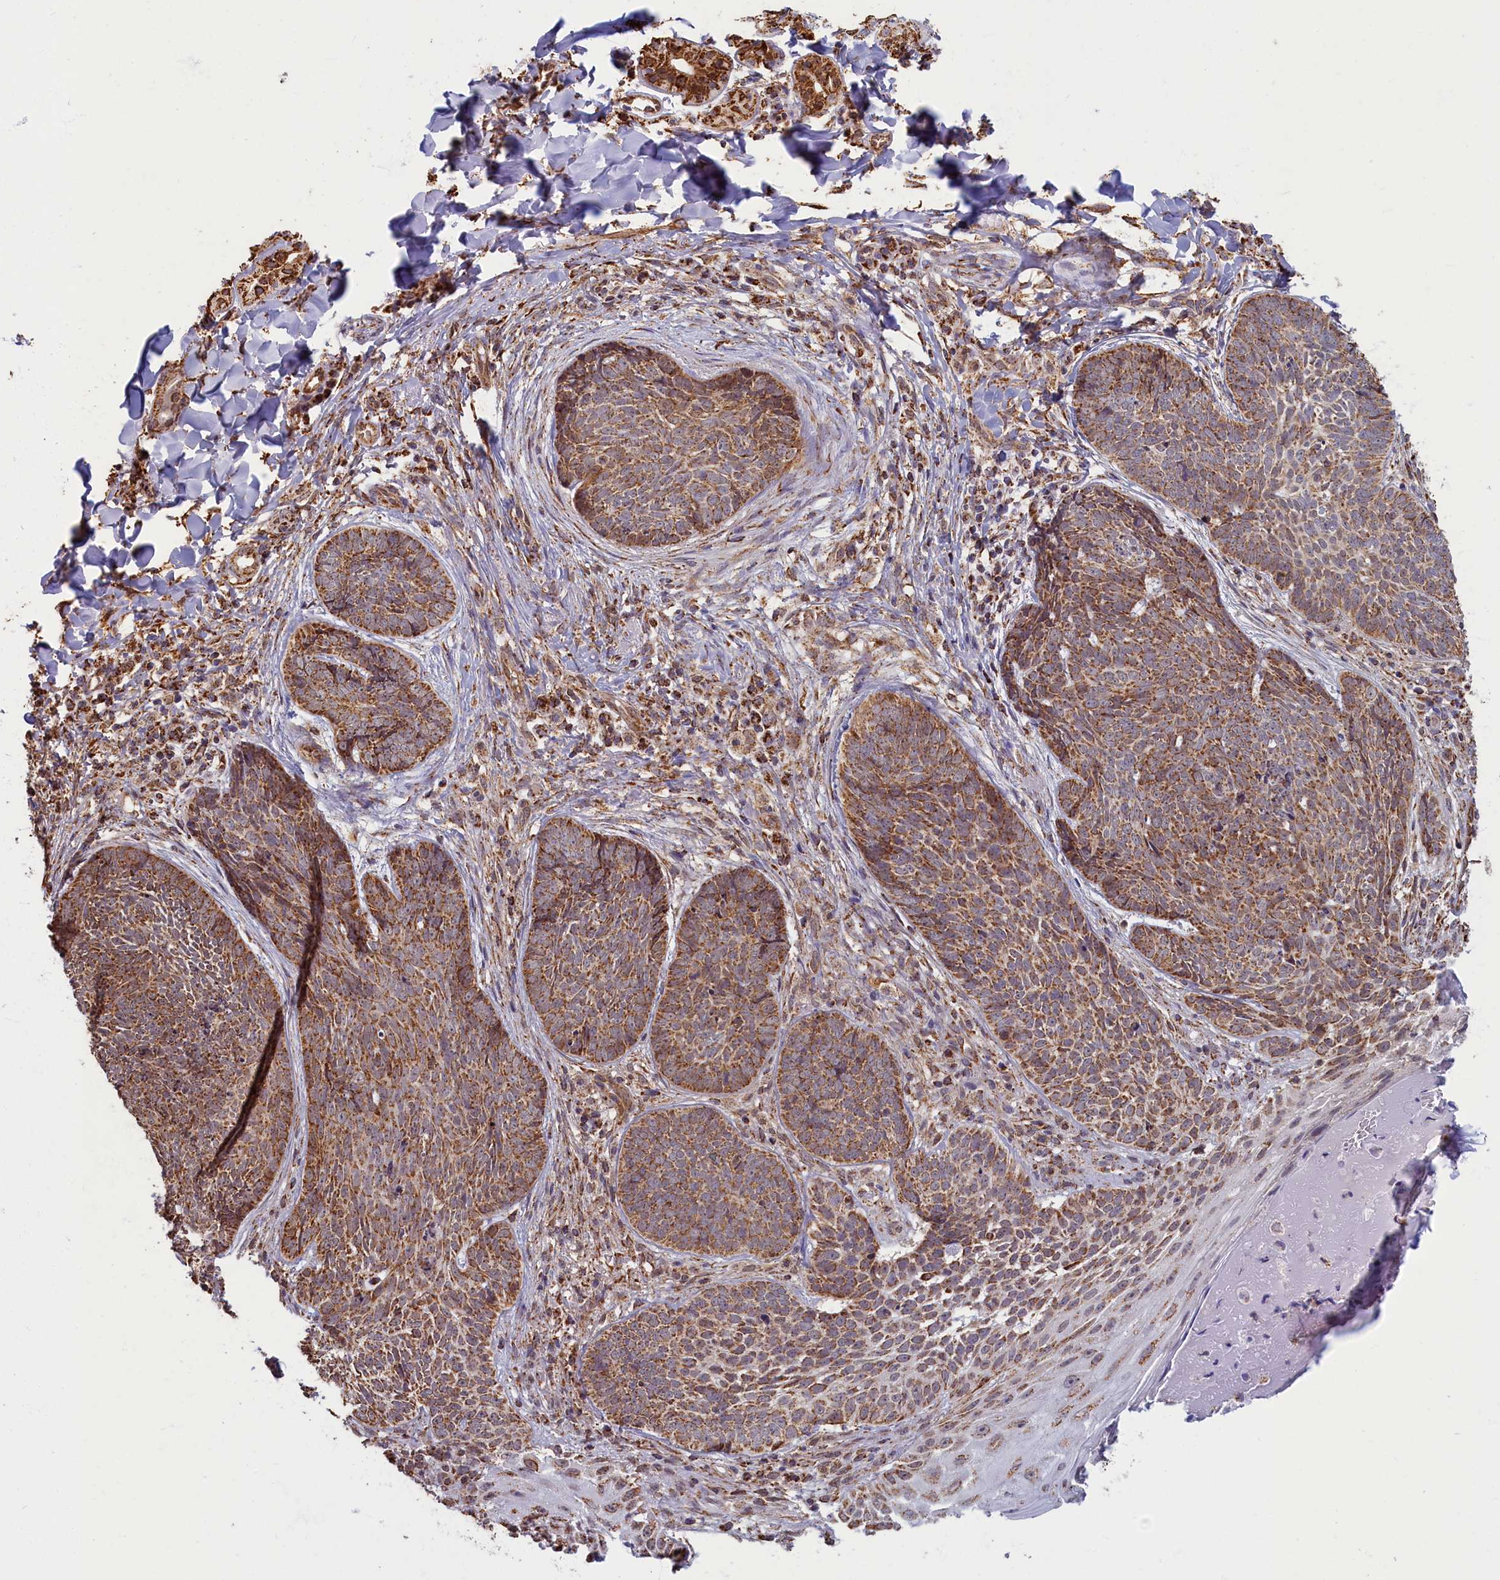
{"staining": {"intensity": "moderate", "quantity": ">75%", "location": "cytoplasmic/membranous"}, "tissue": "skin cancer", "cell_type": "Tumor cells", "image_type": "cancer", "snomed": [{"axis": "morphology", "description": "Basal cell carcinoma"}, {"axis": "topography", "description": "Skin"}], "caption": "About >75% of tumor cells in skin cancer (basal cell carcinoma) demonstrate moderate cytoplasmic/membranous protein positivity as visualized by brown immunohistochemical staining.", "gene": "SPR", "patient": {"sex": "female", "age": 61}}